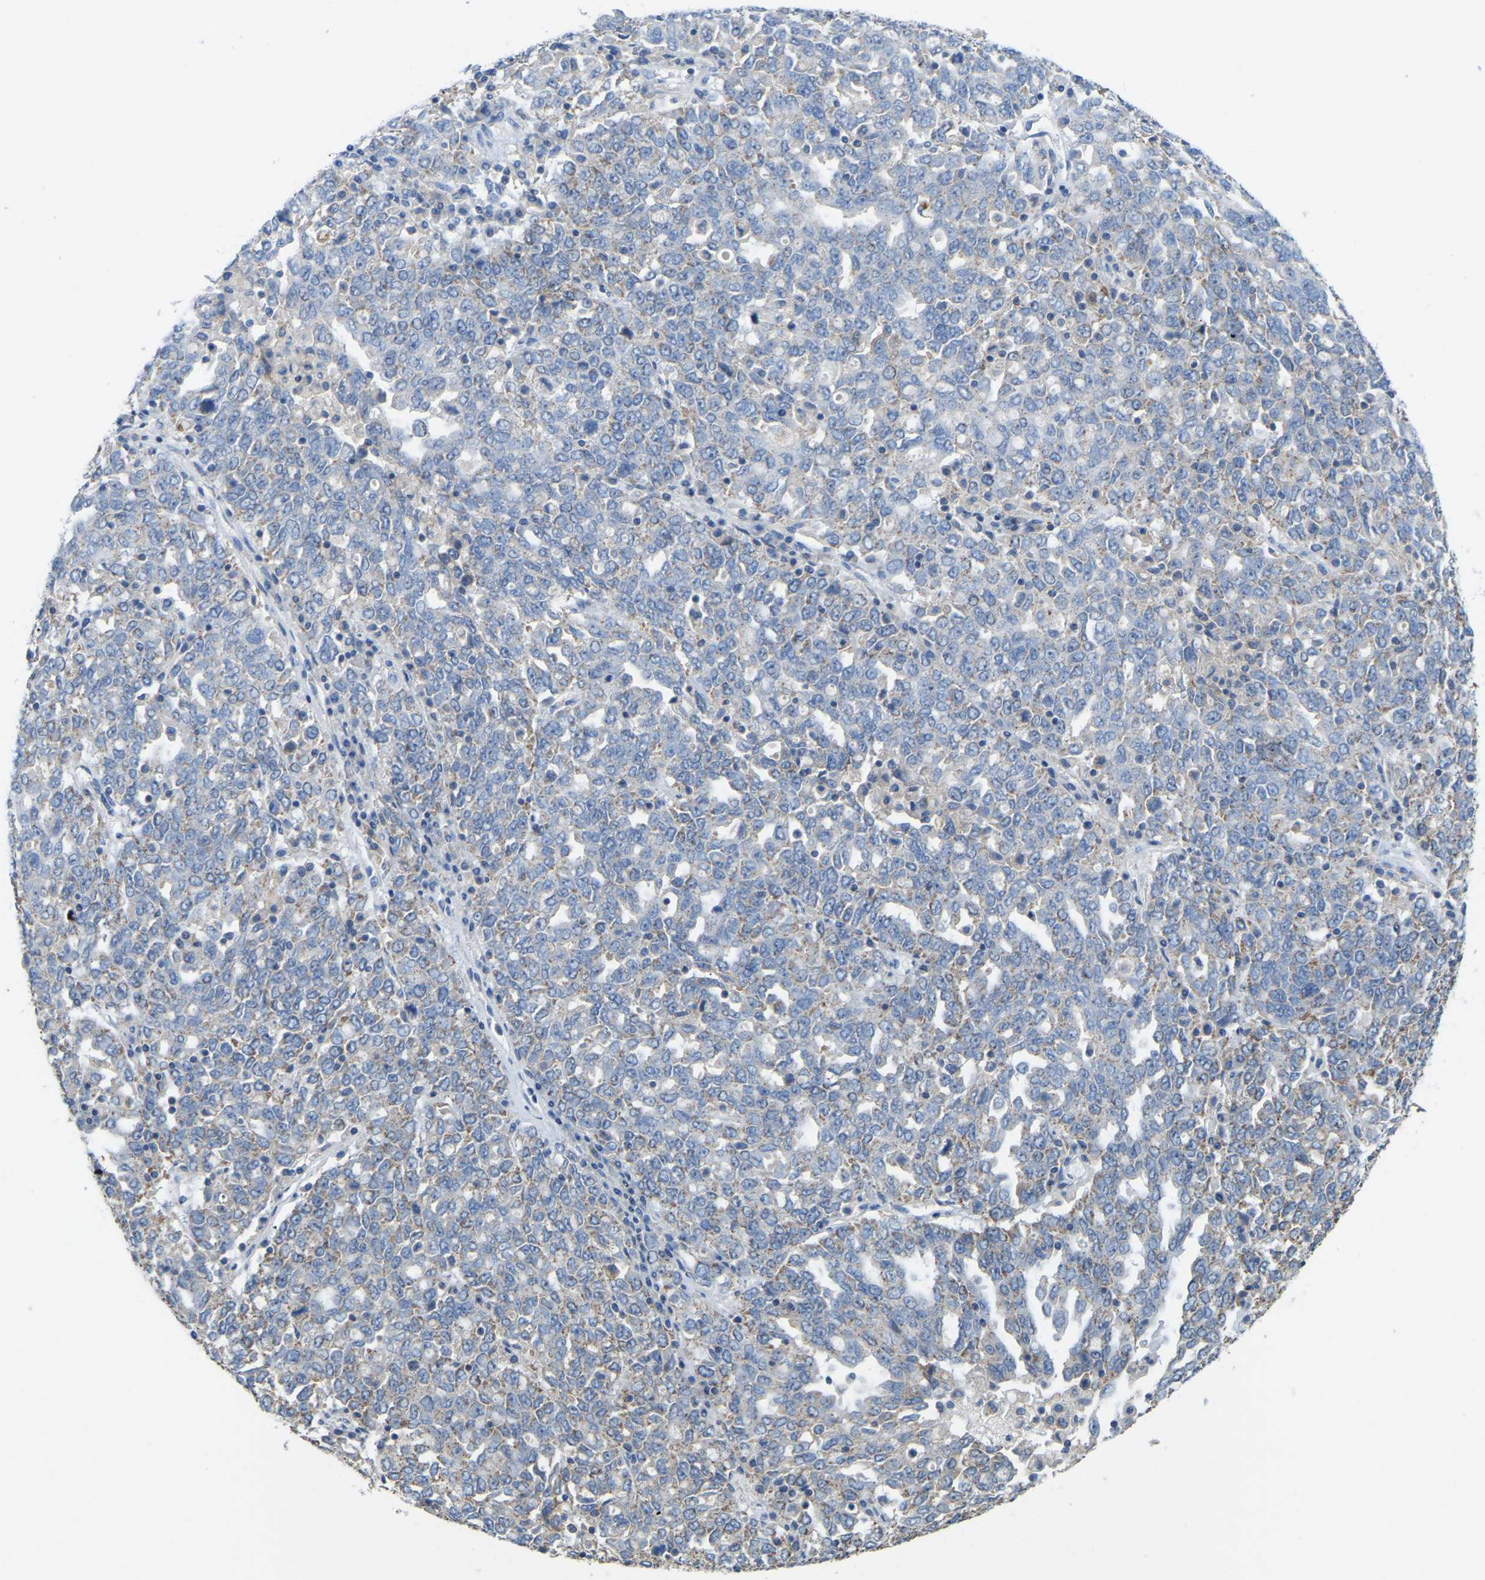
{"staining": {"intensity": "weak", "quantity": "<25%", "location": "cytoplasmic/membranous"}, "tissue": "ovarian cancer", "cell_type": "Tumor cells", "image_type": "cancer", "snomed": [{"axis": "morphology", "description": "Carcinoma, endometroid"}, {"axis": "topography", "description": "Ovary"}], "caption": "Endometroid carcinoma (ovarian) was stained to show a protein in brown. There is no significant staining in tumor cells. The staining is performed using DAB (3,3'-diaminobenzidine) brown chromogen with nuclei counter-stained in using hematoxylin.", "gene": "SERPINB5", "patient": {"sex": "female", "age": 62}}